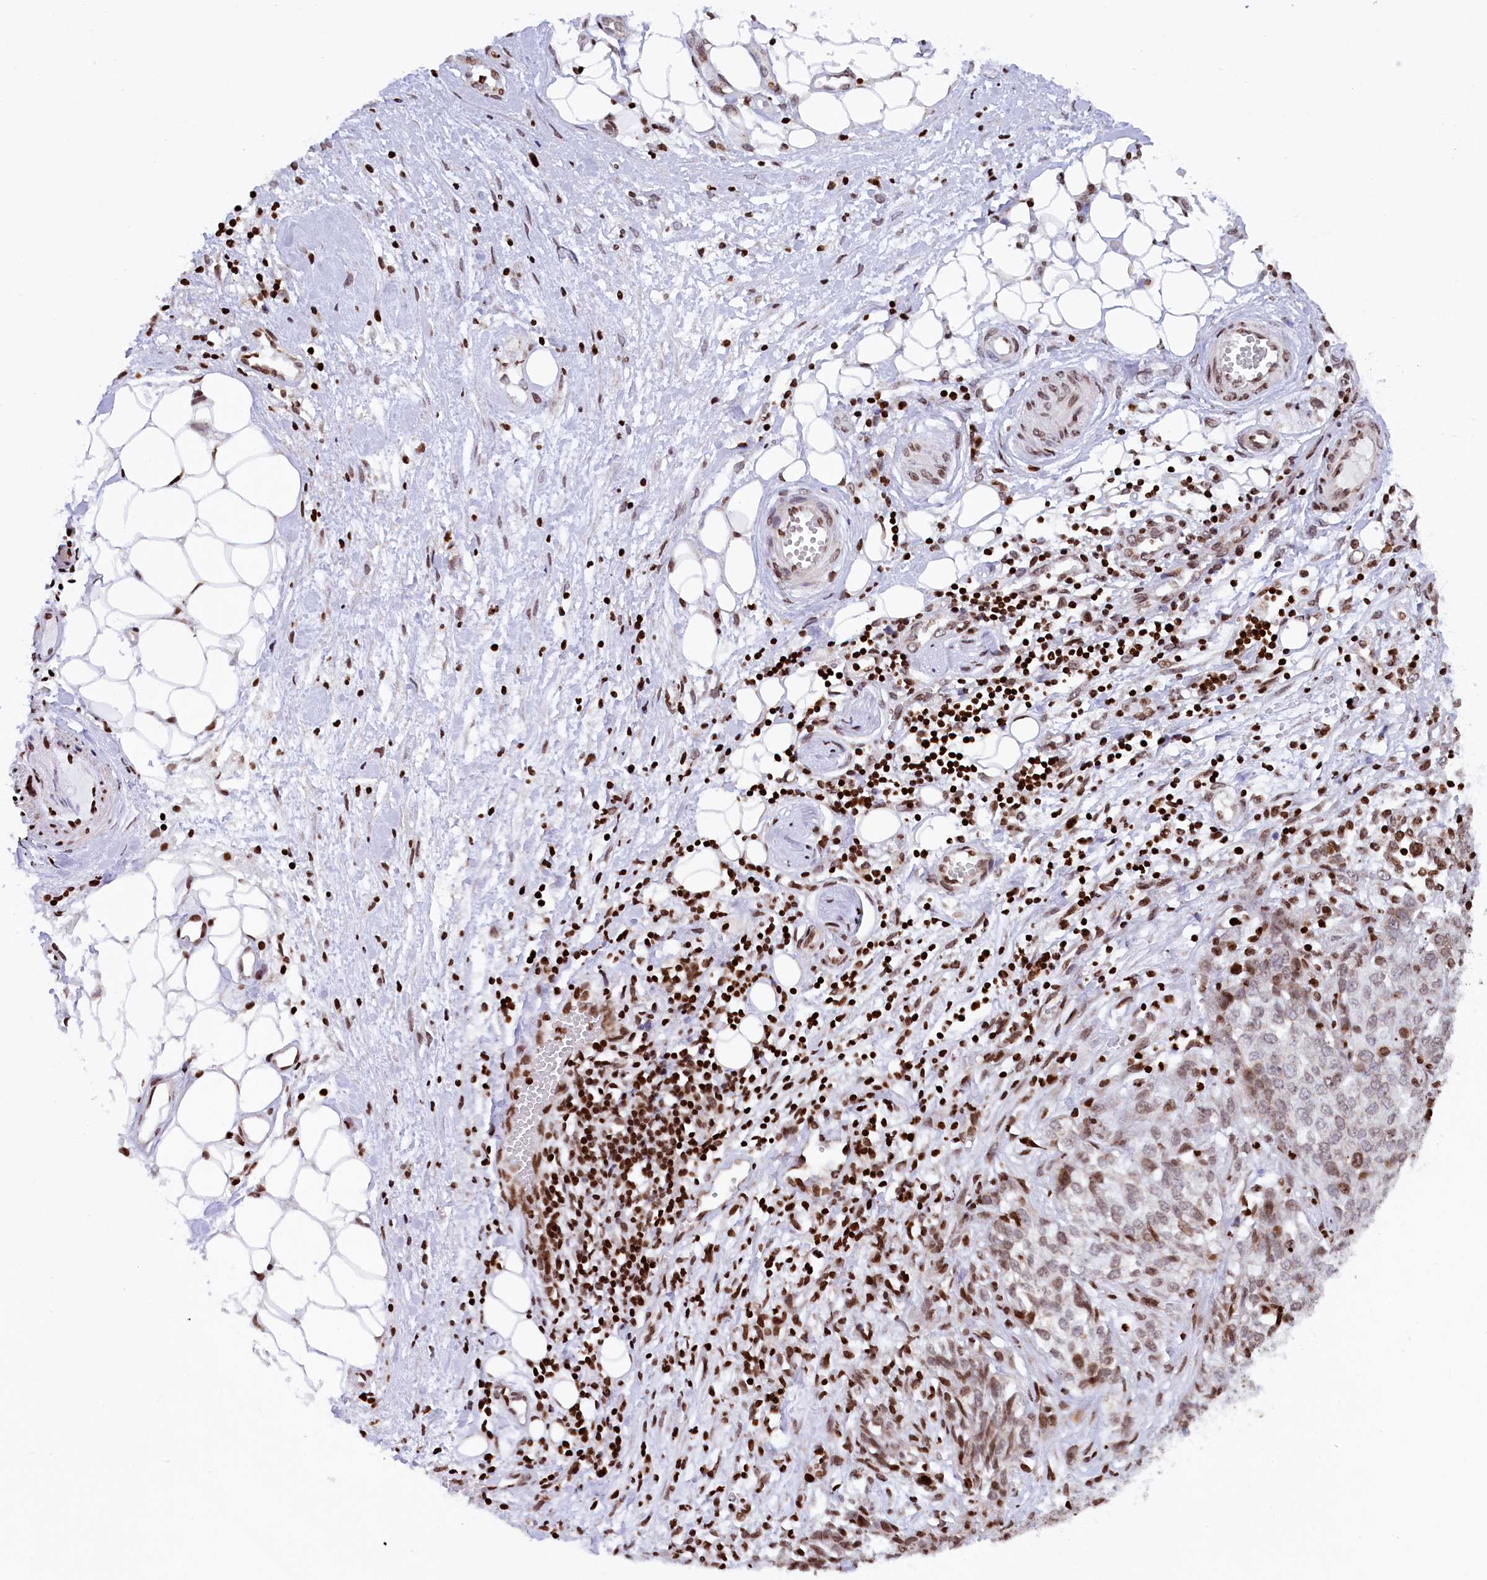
{"staining": {"intensity": "moderate", "quantity": "25%-75%", "location": "nuclear"}, "tissue": "ovarian cancer", "cell_type": "Tumor cells", "image_type": "cancer", "snomed": [{"axis": "morphology", "description": "Cystadenocarcinoma, serous, NOS"}, {"axis": "topography", "description": "Soft tissue"}, {"axis": "topography", "description": "Ovary"}], "caption": "Ovarian cancer stained with DAB (3,3'-diaminobenzidine) IHC exhibits medium levels of moderate nuclear staining in about 25%-75% of tumor cells. The protein is stained brown, and the nuclei are stained in blue (DAB (3,3'-diaminobenzidine) IHC with brightfield microscopy, high magnification).", "gene": "TIMM29", "patient": {"sex": "female", "age": 57}}